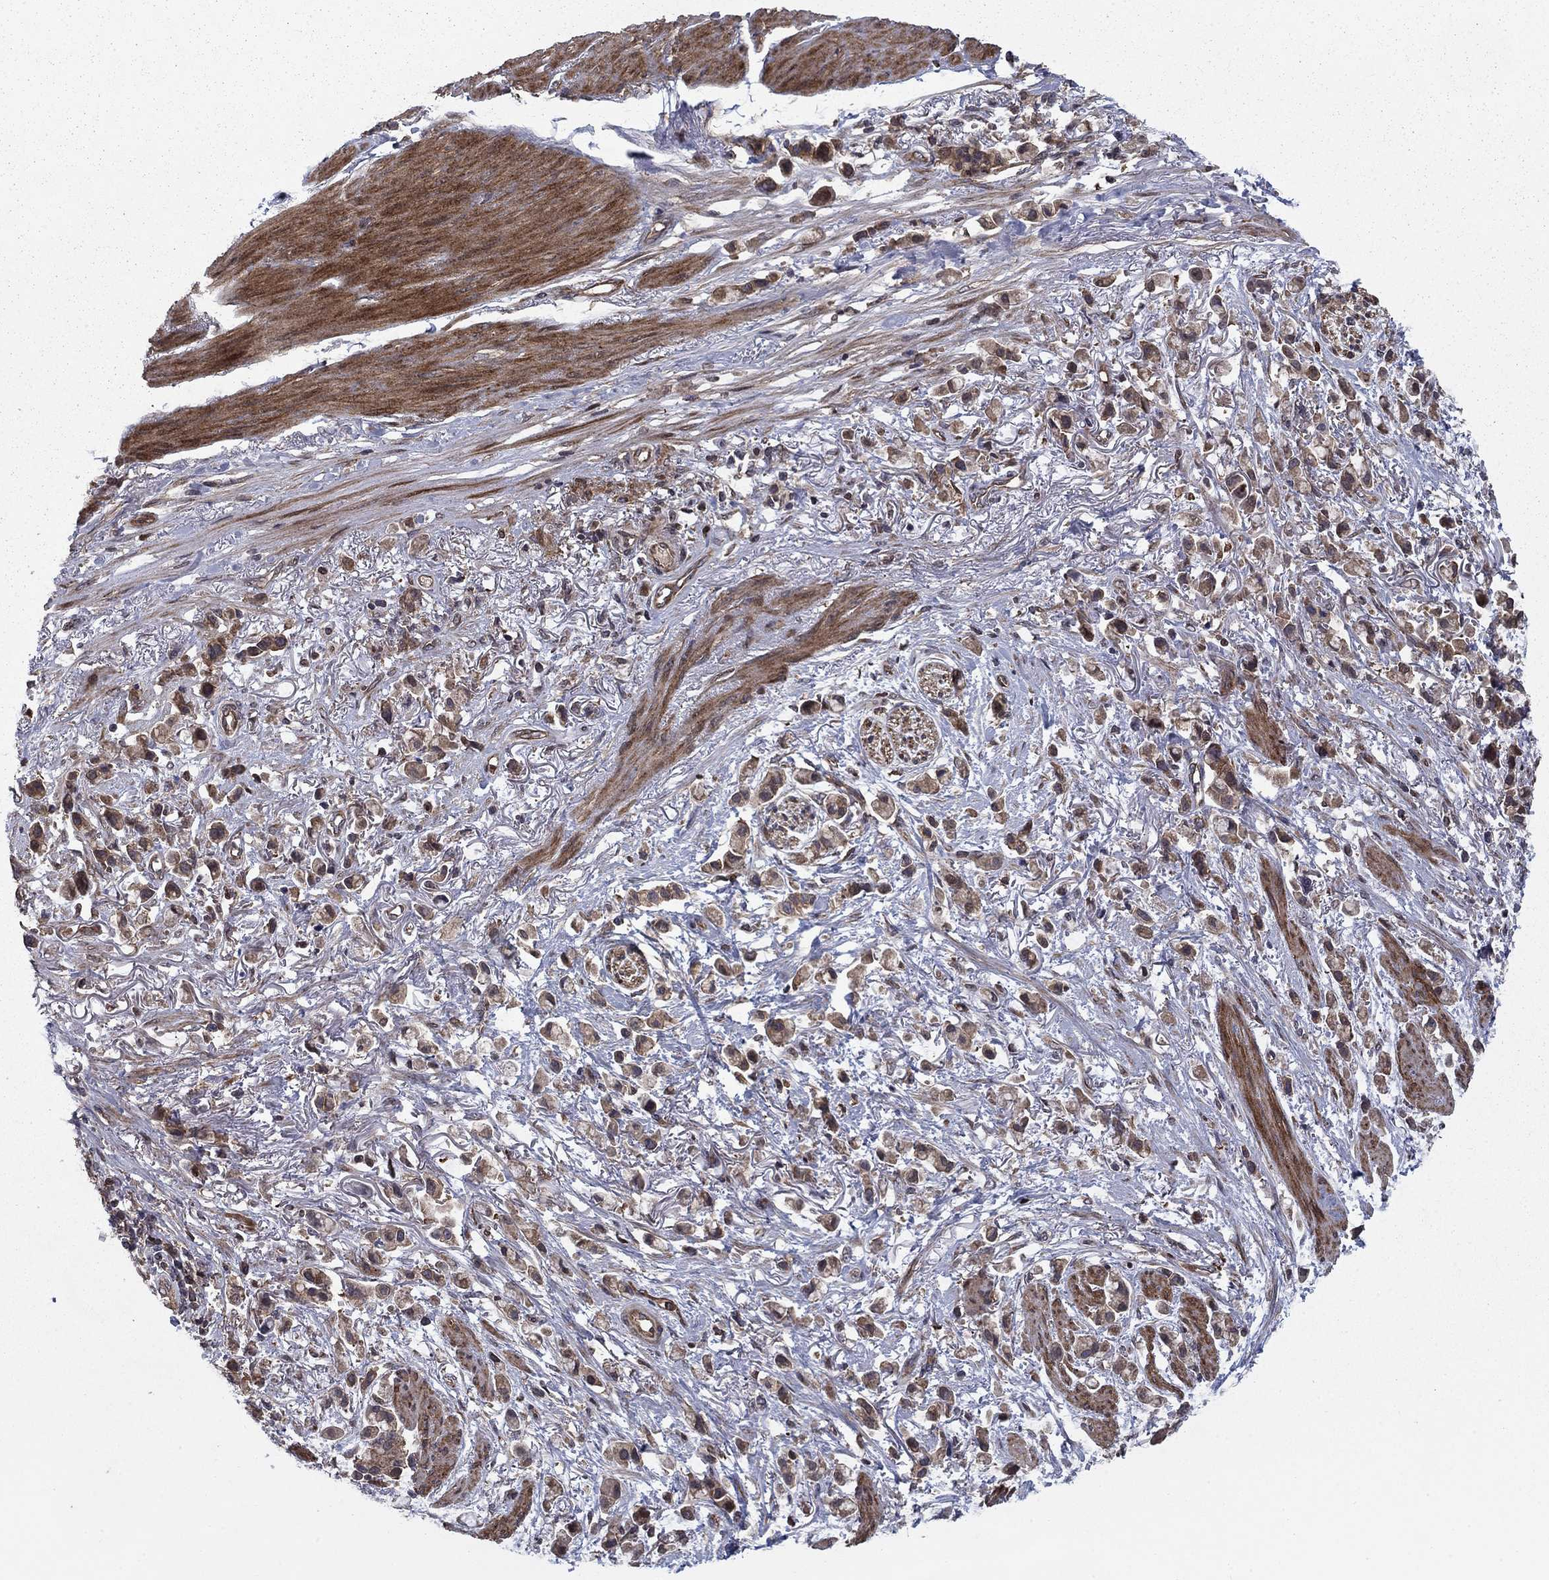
{"staining": {"intensity": "moderate", "quantity": "25%-75%", "location": "cytoplasmic/membranous"}, "tissue": "stomach cancer", "cell_type": "Tumor cells", "image_type": "cancer", "snomed": [{"axis": "morphology", "description": "Adenocarcinoma, NOS"}, {"axis": "topography", "description": "Stomach"}], "caption": "Protein analysis of adenocarcinoma (stomach) tissue exhibits moderate cytoplasmic/membranous positivity in about 25%-75% of tumor cells. (brown staining indicates protein expression, while blue staining denotes nuclei).", "gene": "HDAC4", "patient": {"sex": "female", "age": 81}}